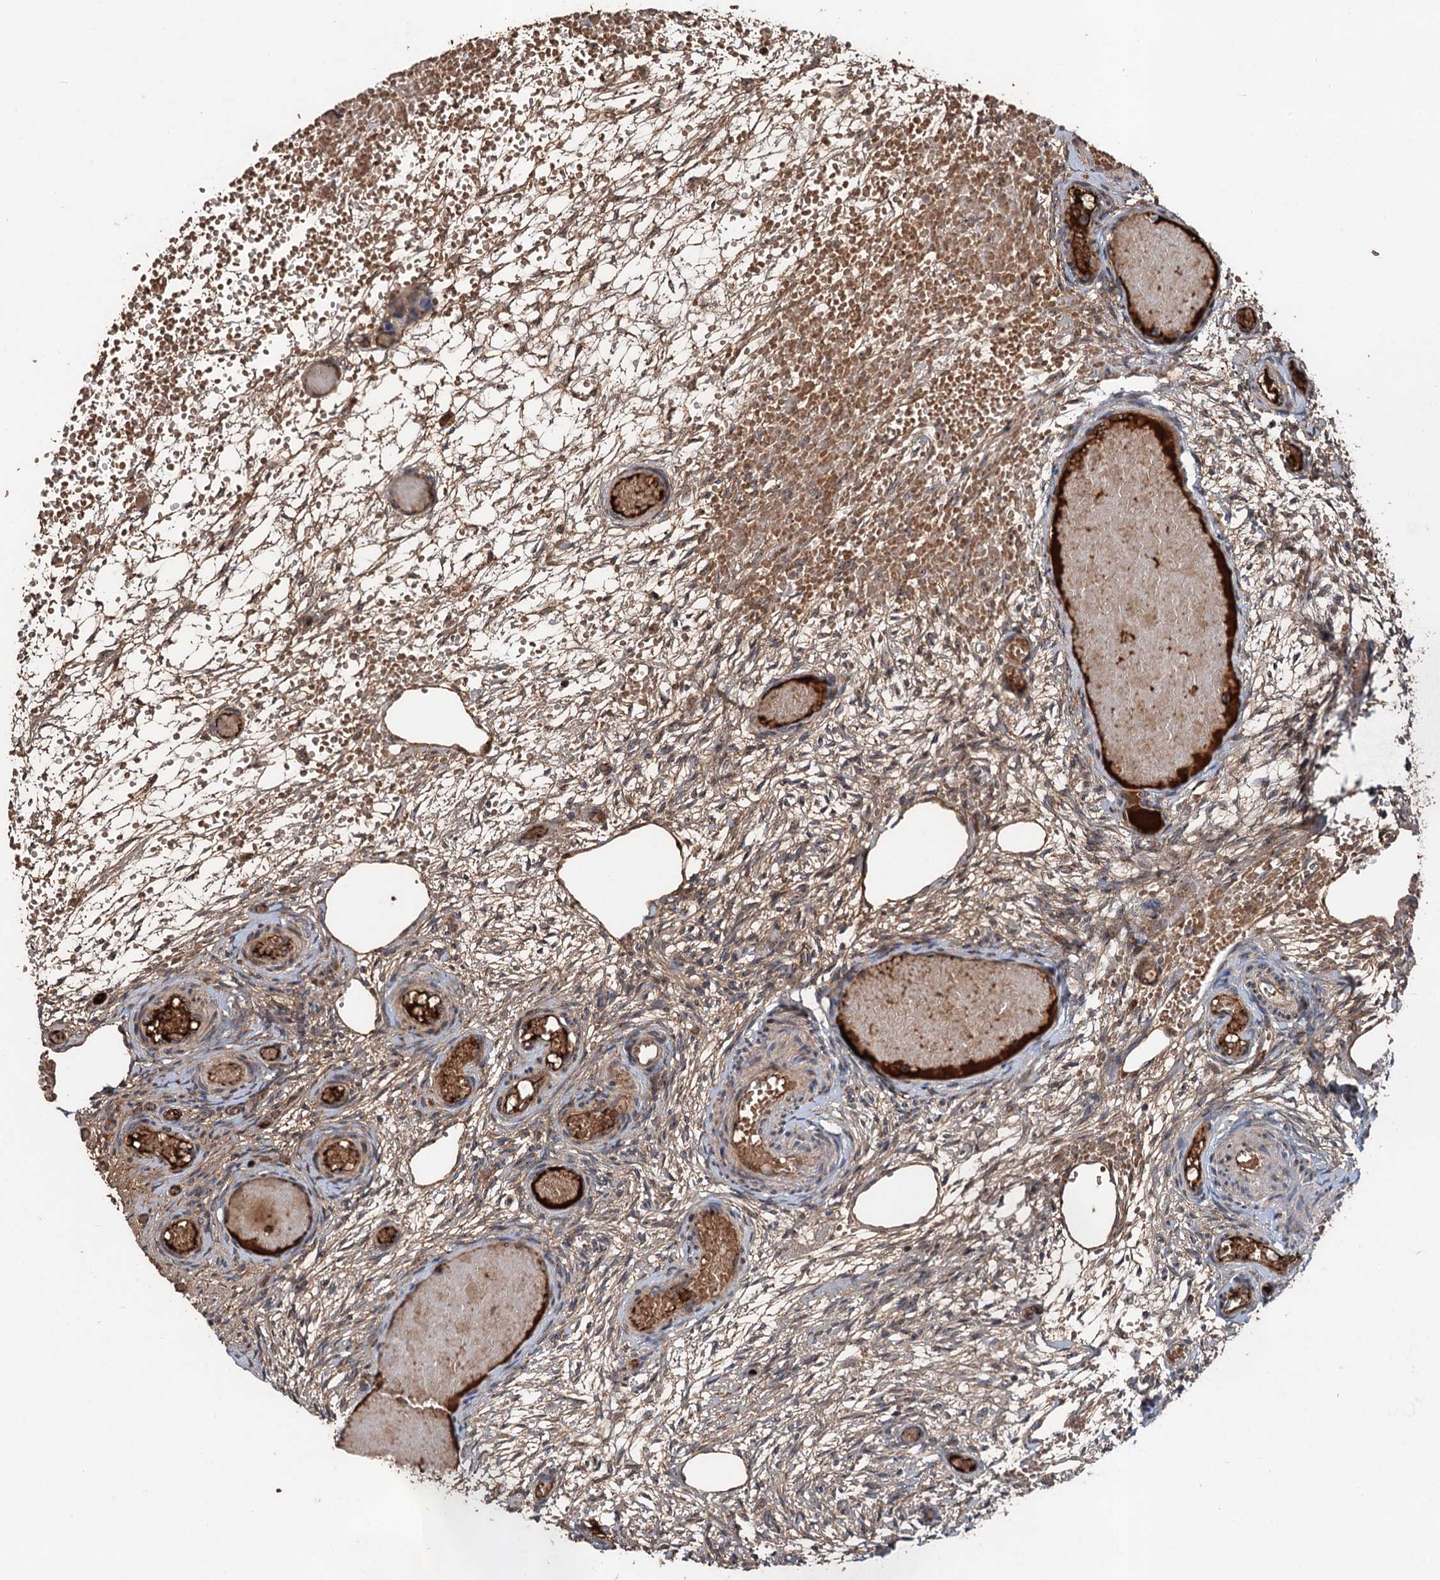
{"staining": {"intensity": "strong", "quantity": ">75%", "location": "cytoplasmic/membranous"}, "tissue": "ovary", "cell_type": "Follicle cells", "image_type": "normal", "snomed": [{"axis": "morphology", "description": "Adenocarcinoma, NOS"}, {"axis": "topography", "description": "Endometrium"}], "caption": "IHC photomicrograph of normal human ovary stained for a protein (brown), which demonstrates high levels of strong cytoplasmic/membranous positivity in about >75% of follicle cells.", "gene": "DEXI", "patient": {"sex": "female", "age": 32}}